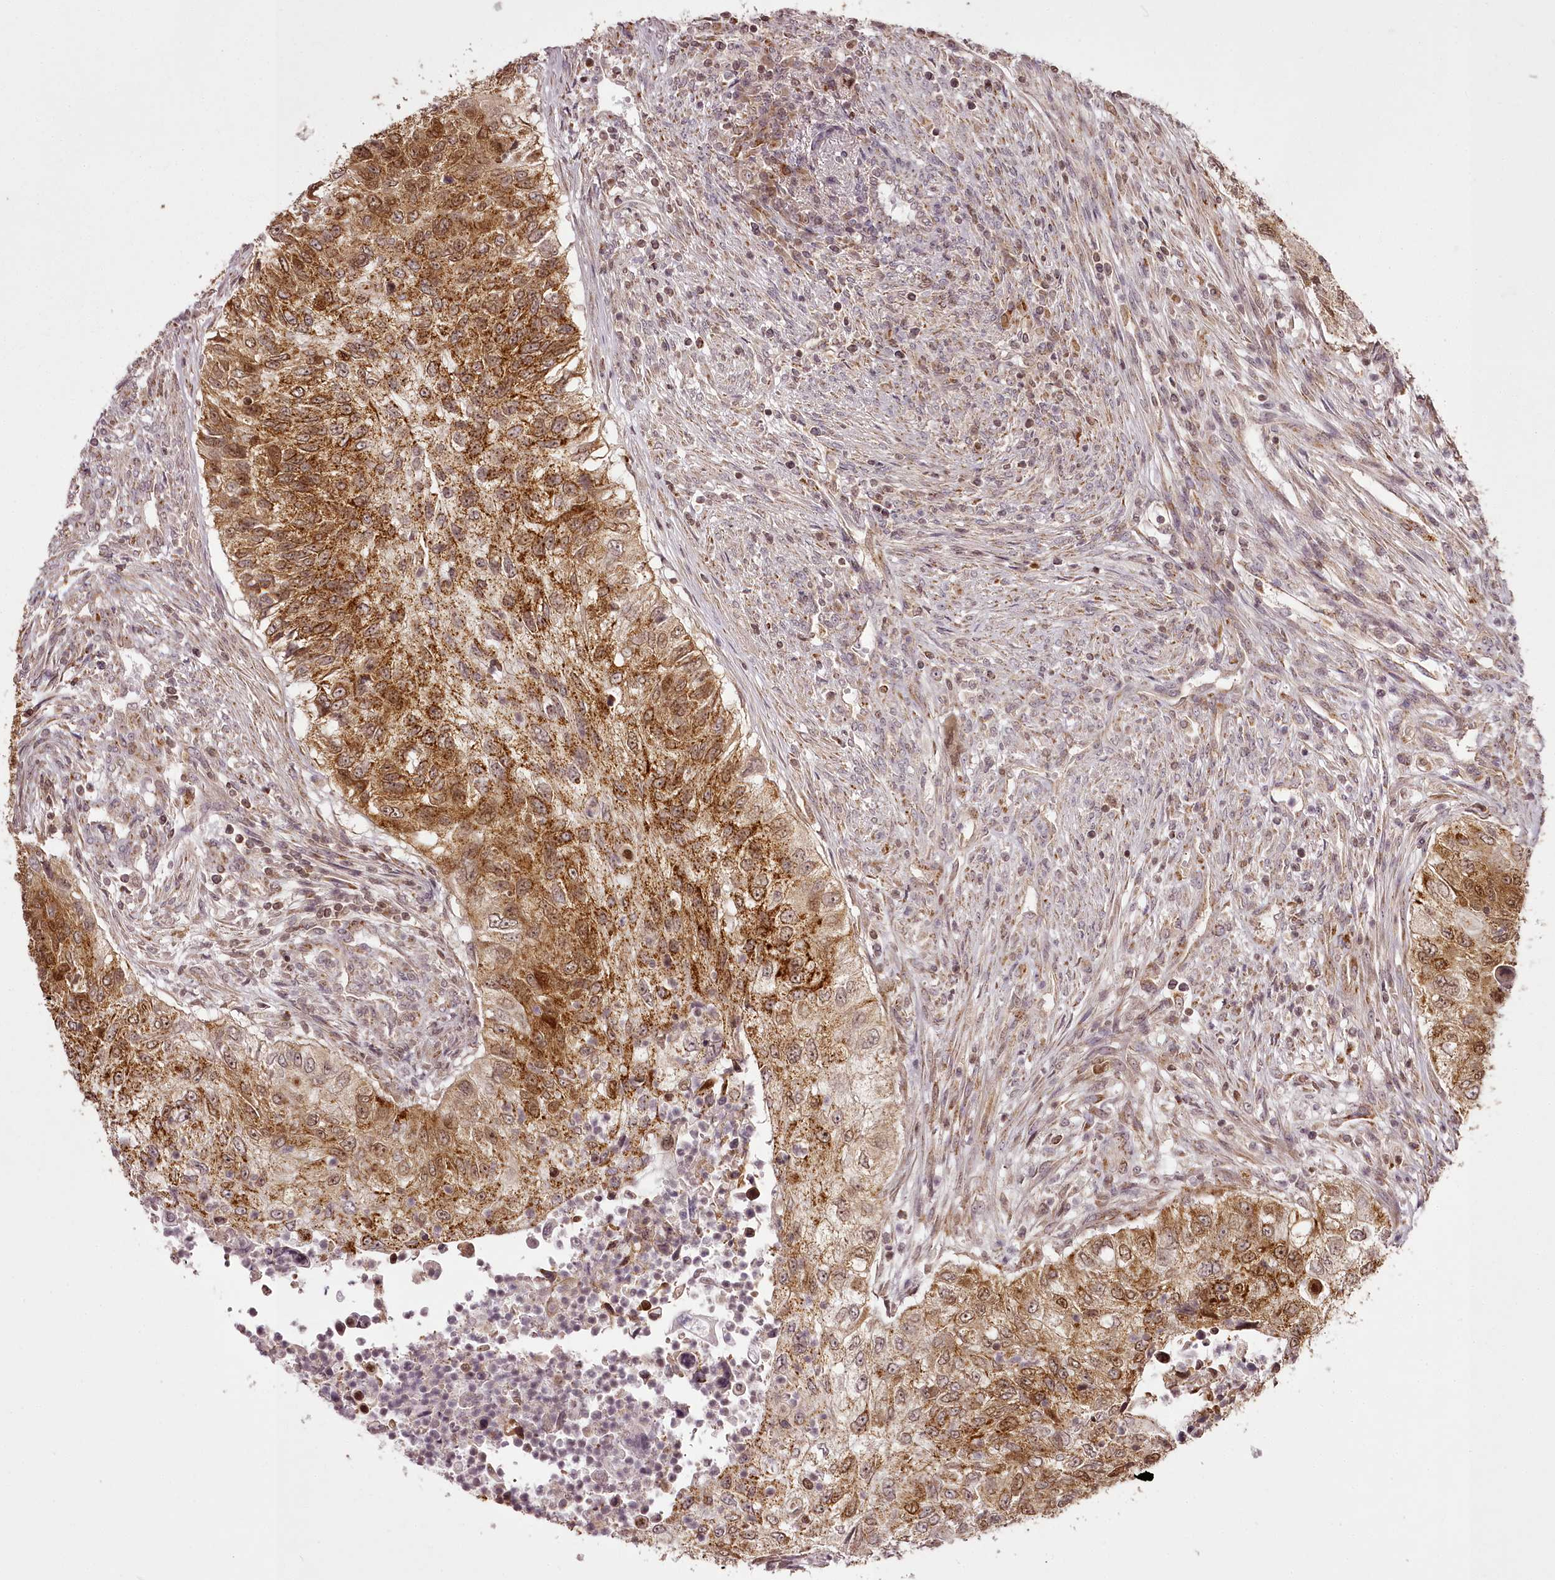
{"staining": {"intensity": "moderate", "quantity": ">75%", "location": "cytoplasmic/membranous,nuclear"}, "tissue": "urothelial cancer", "cell_type": "Tumor cells", "image_type": "cancer", "snomed": [{"axis": "morphology", "description": "Urothelial carcinoma, High grade"}, {"axis": "topography", "description": "Urinary bladder"}], "caption": "Urothelial carcinoma (high-grade) tissue demonstrates moderate cytoplasmic/membranous and nuclear positivity in approximately >75% of tumor cells The staining is performed using DAB (3,3'-diaminobenzidine) brown chromogen to label protein expression. The nuclei are counter-stained blue using hematoxylin.", "gene": "CHCHD2", "patient": {"sex": "female", "age": 60}}